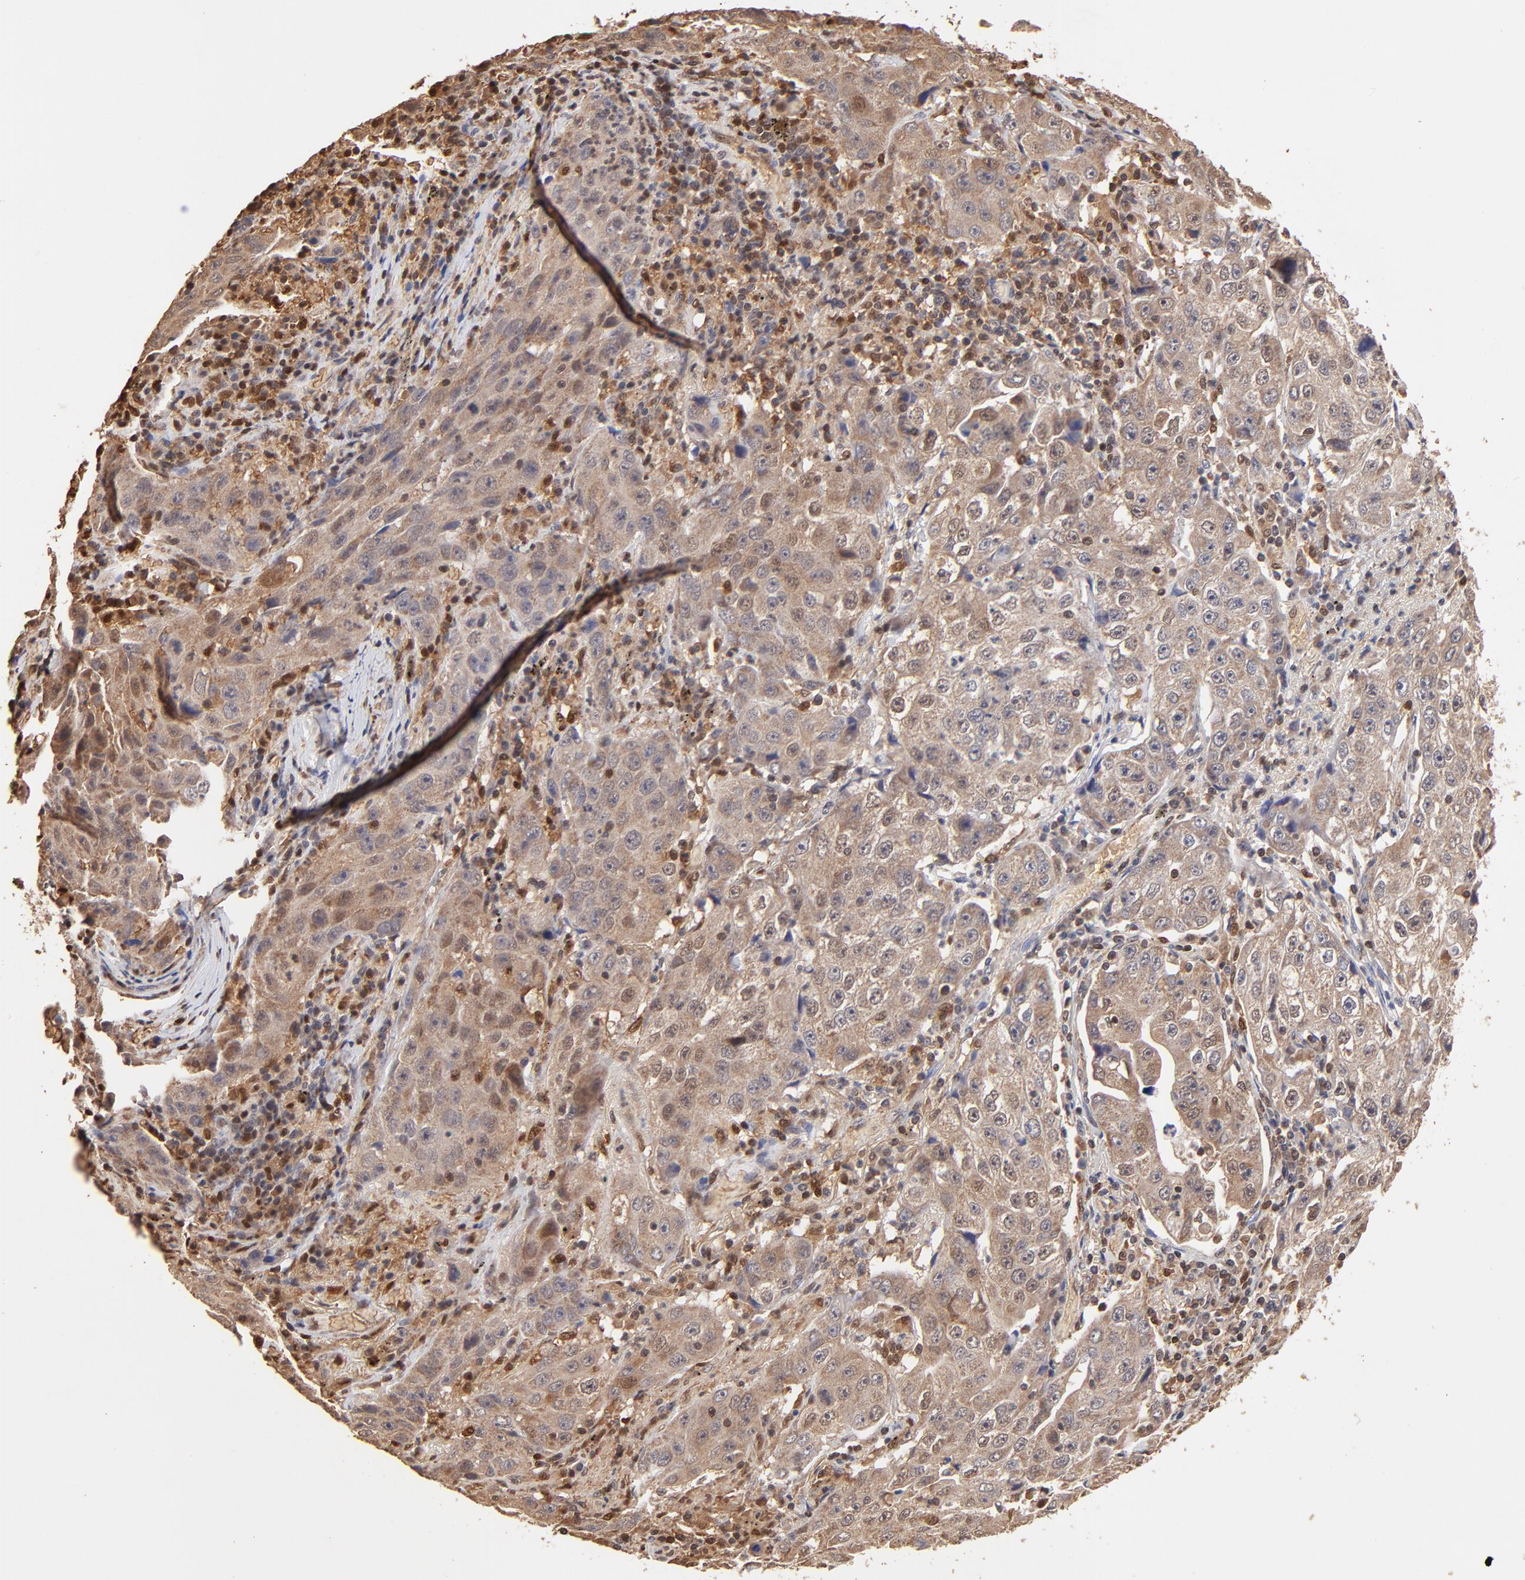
{"staining": {"intensity": "weak", "quantity": ">75%", "location": "cytoplasmic/membranous"}, "tissue": "lung cancer", "cell_type": "Tumor cells", "image_type": "cancer", "snomed": [{"axis": "morphology", "description": "Squamous cell carcinoma, NOS"}, {"axis": "topography", "description": "Lung"}], "caption": "Human lung squamous cell carcinoma stained for a protein (brown) exhibits weak cytoplasmic/membranous positive expression in approximately >75% of tumor cells.", "gene": "CASP1", "patient": {"sex": "male", "age": 64}}